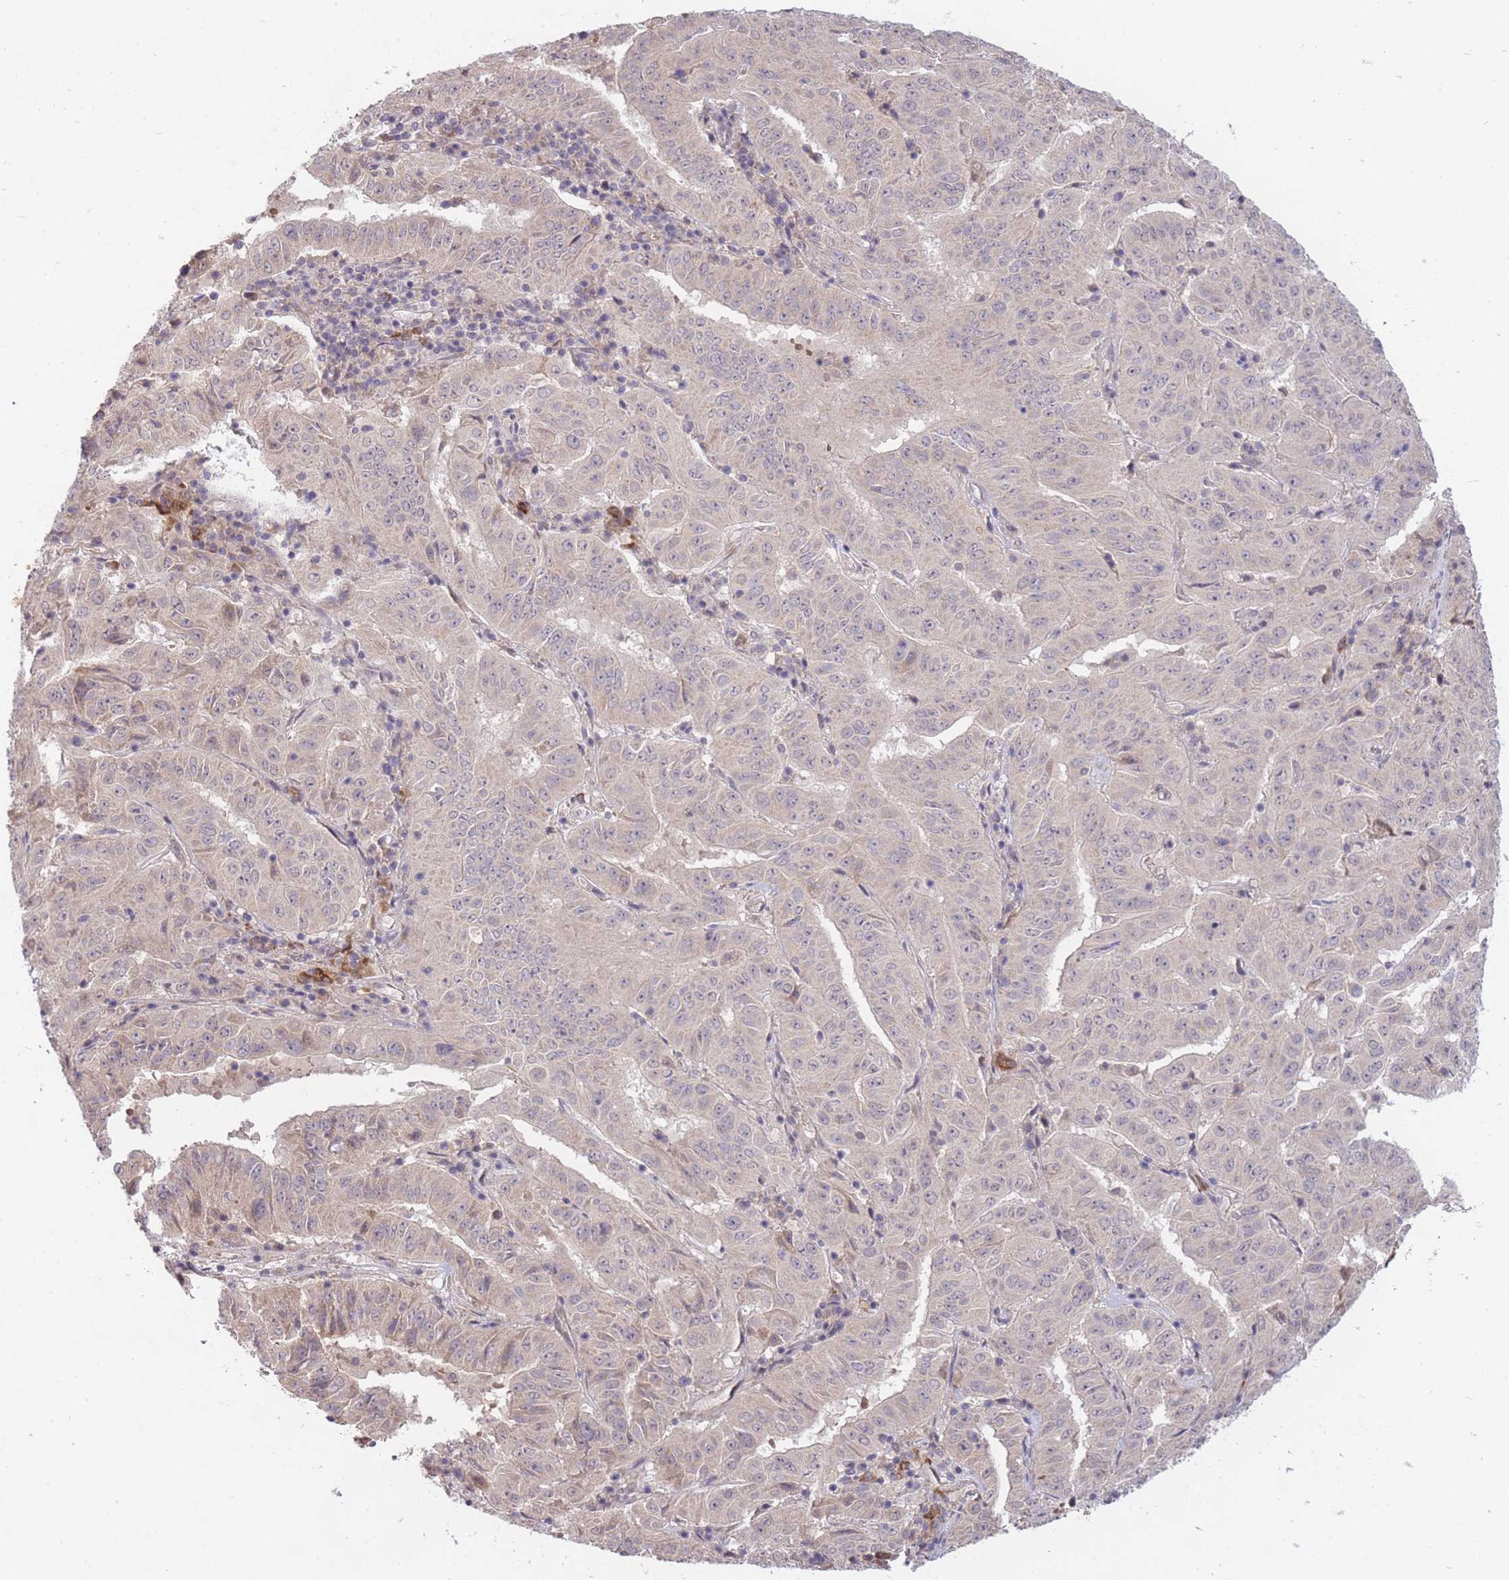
{"staining": {"intensity": "weak", "quantity": "<25%", "location": "cytoplasmic/membranous"}, "tissue": "pancreatic cancer", "cell_type": "Tumor cells", "image_type": "cancer", "snomed": [{"axis": "morphology", "description": "Adenocarcinoma, NOS"}, {"axis": "topography", "description": "Pancreas"}], "caption": "Tumor cells show no significant staining in pancreatic adenocarcinoma.", "gene": "SMC6", "patient": {"sex": "male", "age": 63}}